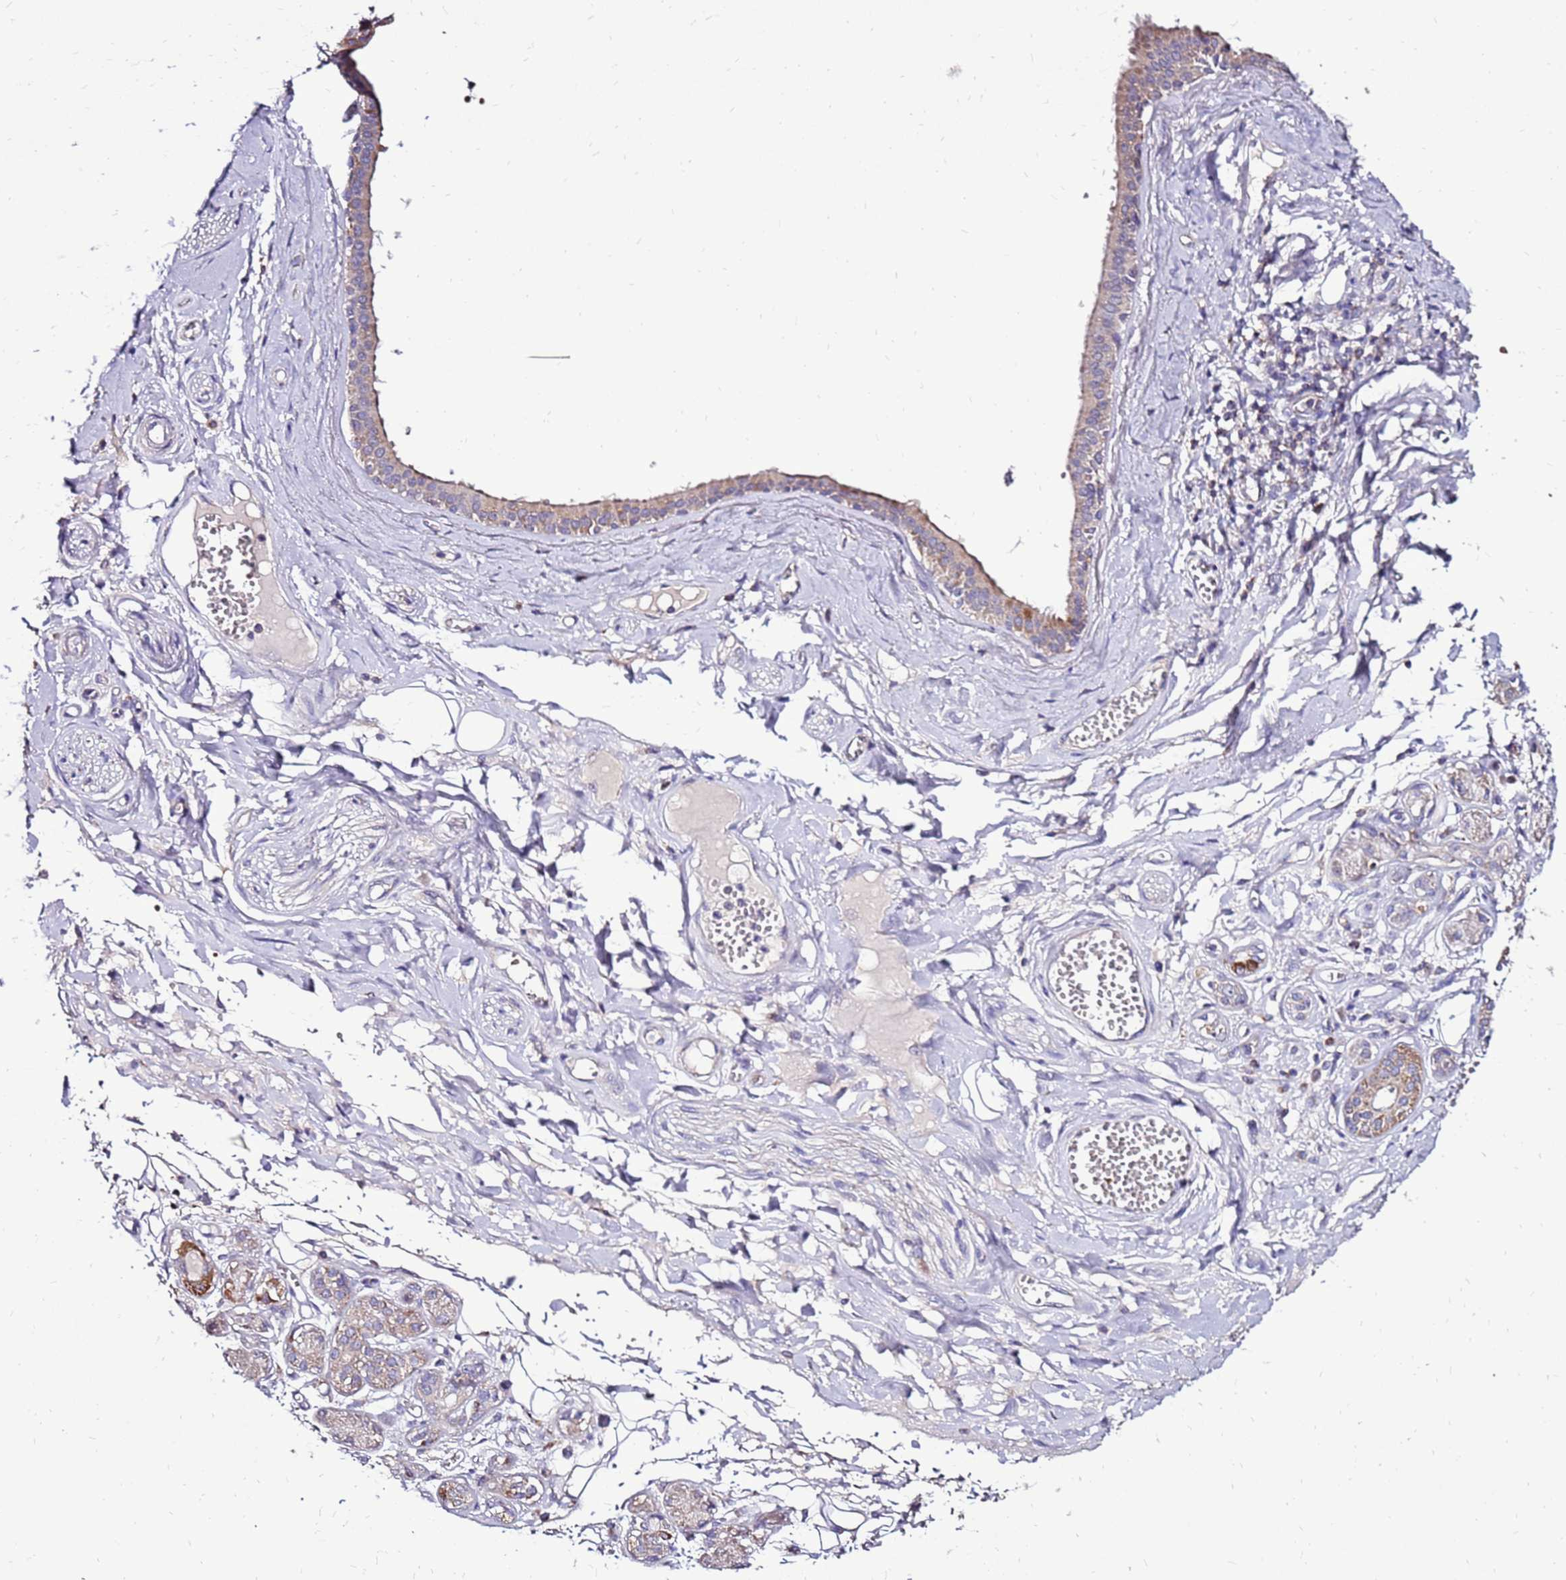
{"staining": {"intensity": "weak", "quantity": ">75%", "location": "cytoplasmic/membranous"}, "tissue": "adipose tissue", "cell_type": "Adipocytes", "image_type": "normal", "snomed": [{"axis": "morphology", "description": "Normal tissue, NOS"}, {"axis": "morphology", "description": "Inflammation, NOS"}, {"axis": "topography", "description": "Salivary gland"}, {"axis": "topography", "description": "Peripheral nerve tissue"}], "caption": "High-power microscopy captured an immunohistochemistry image of normal adipose tissue, revealing weak cytoplasmic/membranous positivity in approximately >75% of adipocytes.", "gene": "SPSB3", "patient": {"sex": "female", "age": 75}}